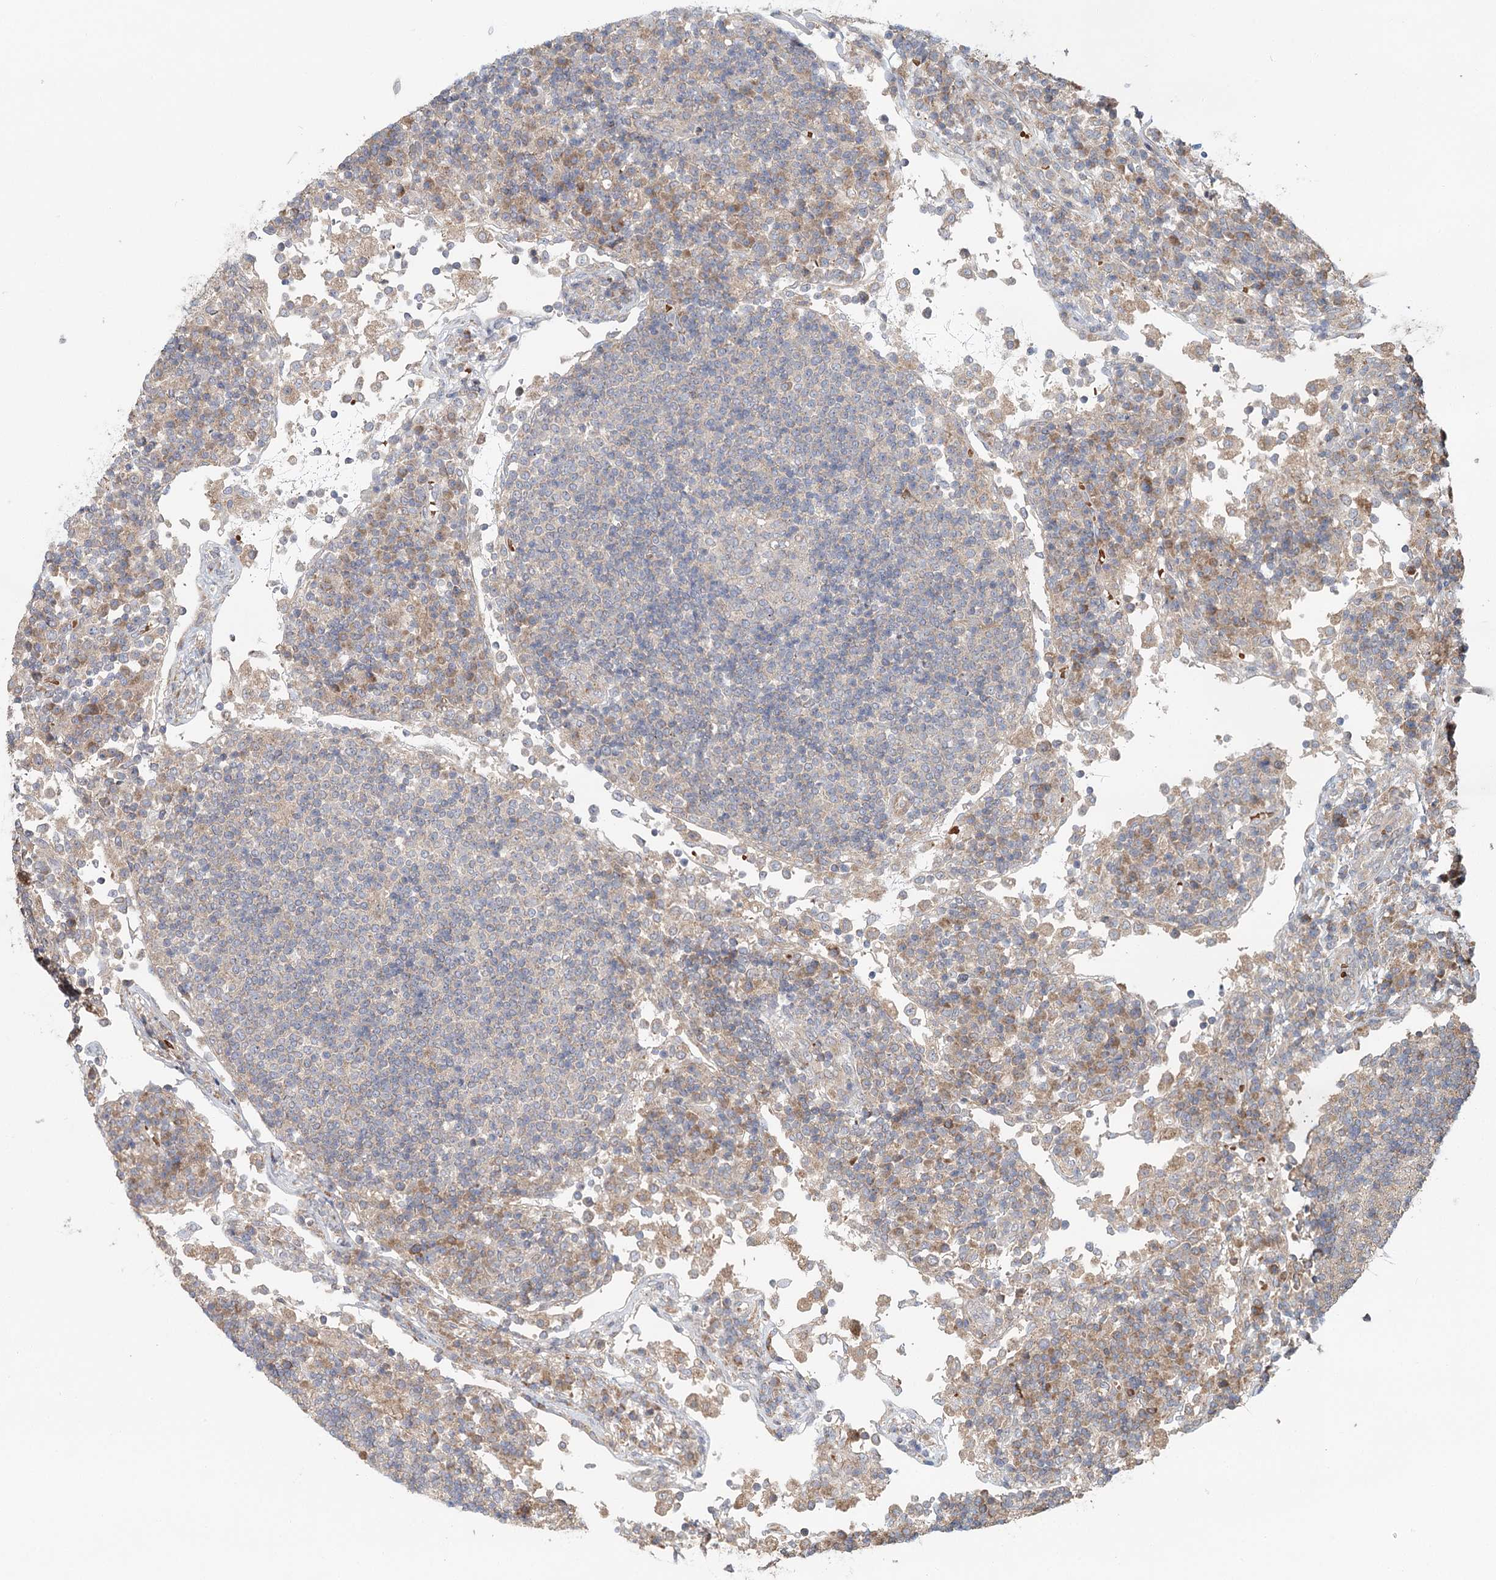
{"staining": {"intensity": "weak", "quantity": "25%-75%", "location": "cytoplasmic/membranous"}, "tissue": "lymph node", "cell_type": "Germinal center cells", "image_type": "normal", "snomed": [{"axis": "morphology", "description": "Normal tissue, NOS"}, {"axis": "topography", "description": "Lymph node"}], "caption": "This histopathology image exhibits immunohistochemistry staining of normal human lymph node, with low weak cytoplasmic/membranous expression in about 25%-75% of germinal center cells.", "gene": "ENSG00000273217", "patient": {"sex": "female", "age": 53}}